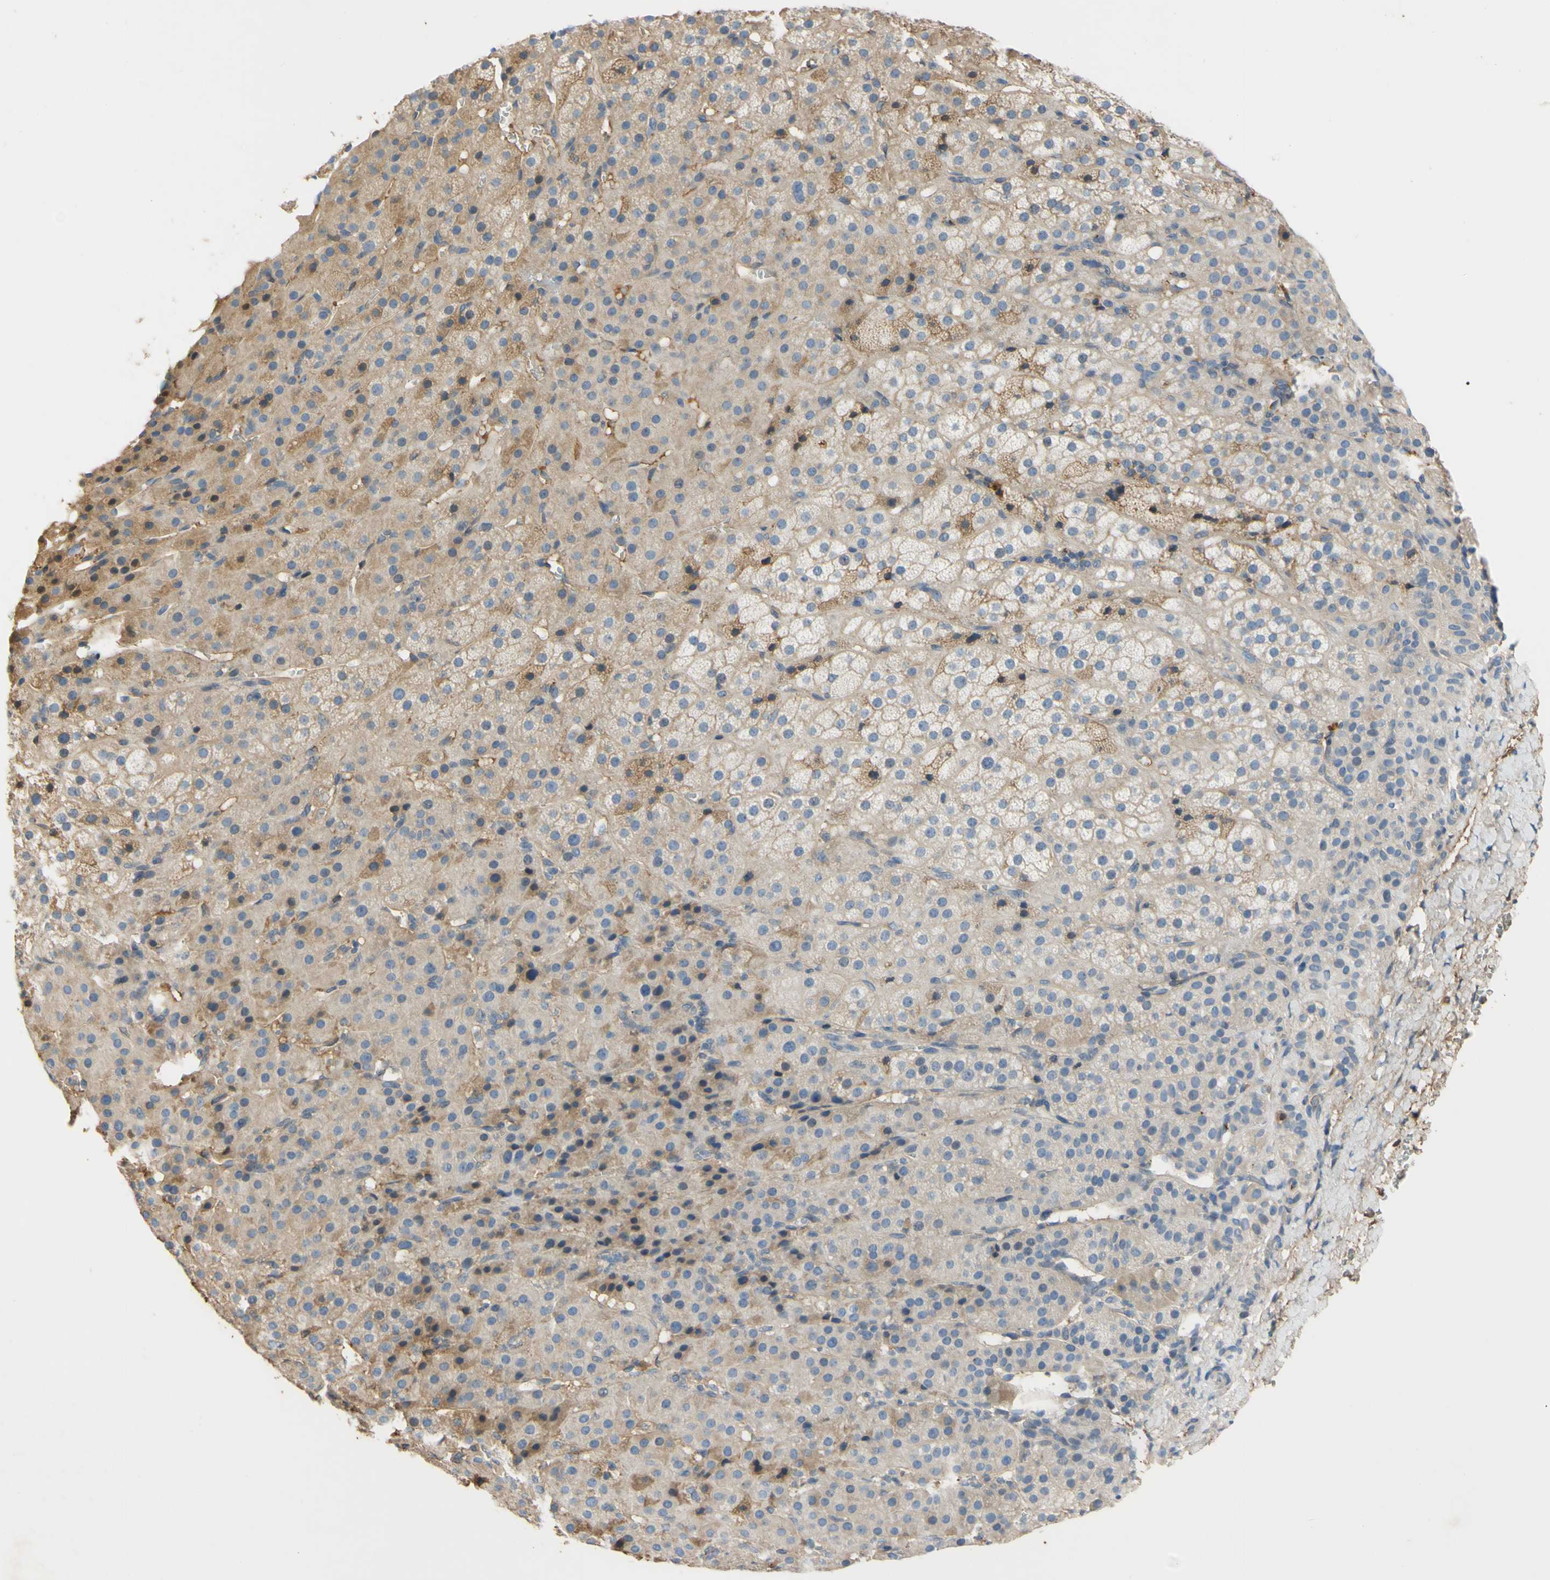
{"staining": {"intensity": "moderate", "quantity": "25%-75%", "location": "cytoplasmic/membranous"}, "tissue": "adrenal gland", "cell_type": "Glandular cells", "image_type": "normal", "snomed": [{"axis": "morphology", "description": "Normal tissue, NOS"}, {"axis": "topography", "description": "Adrenal gland"}], "caption": "A brown stain shows moderate cytoplasmic/membranous staining of a protein in glandular cells of unremarkable adrenal gland. The protein of interest is shown in brown color, while the nuclei are stained blue.", "gene": "TIMP2", "patient": {"sex": "female", "age": 57}}